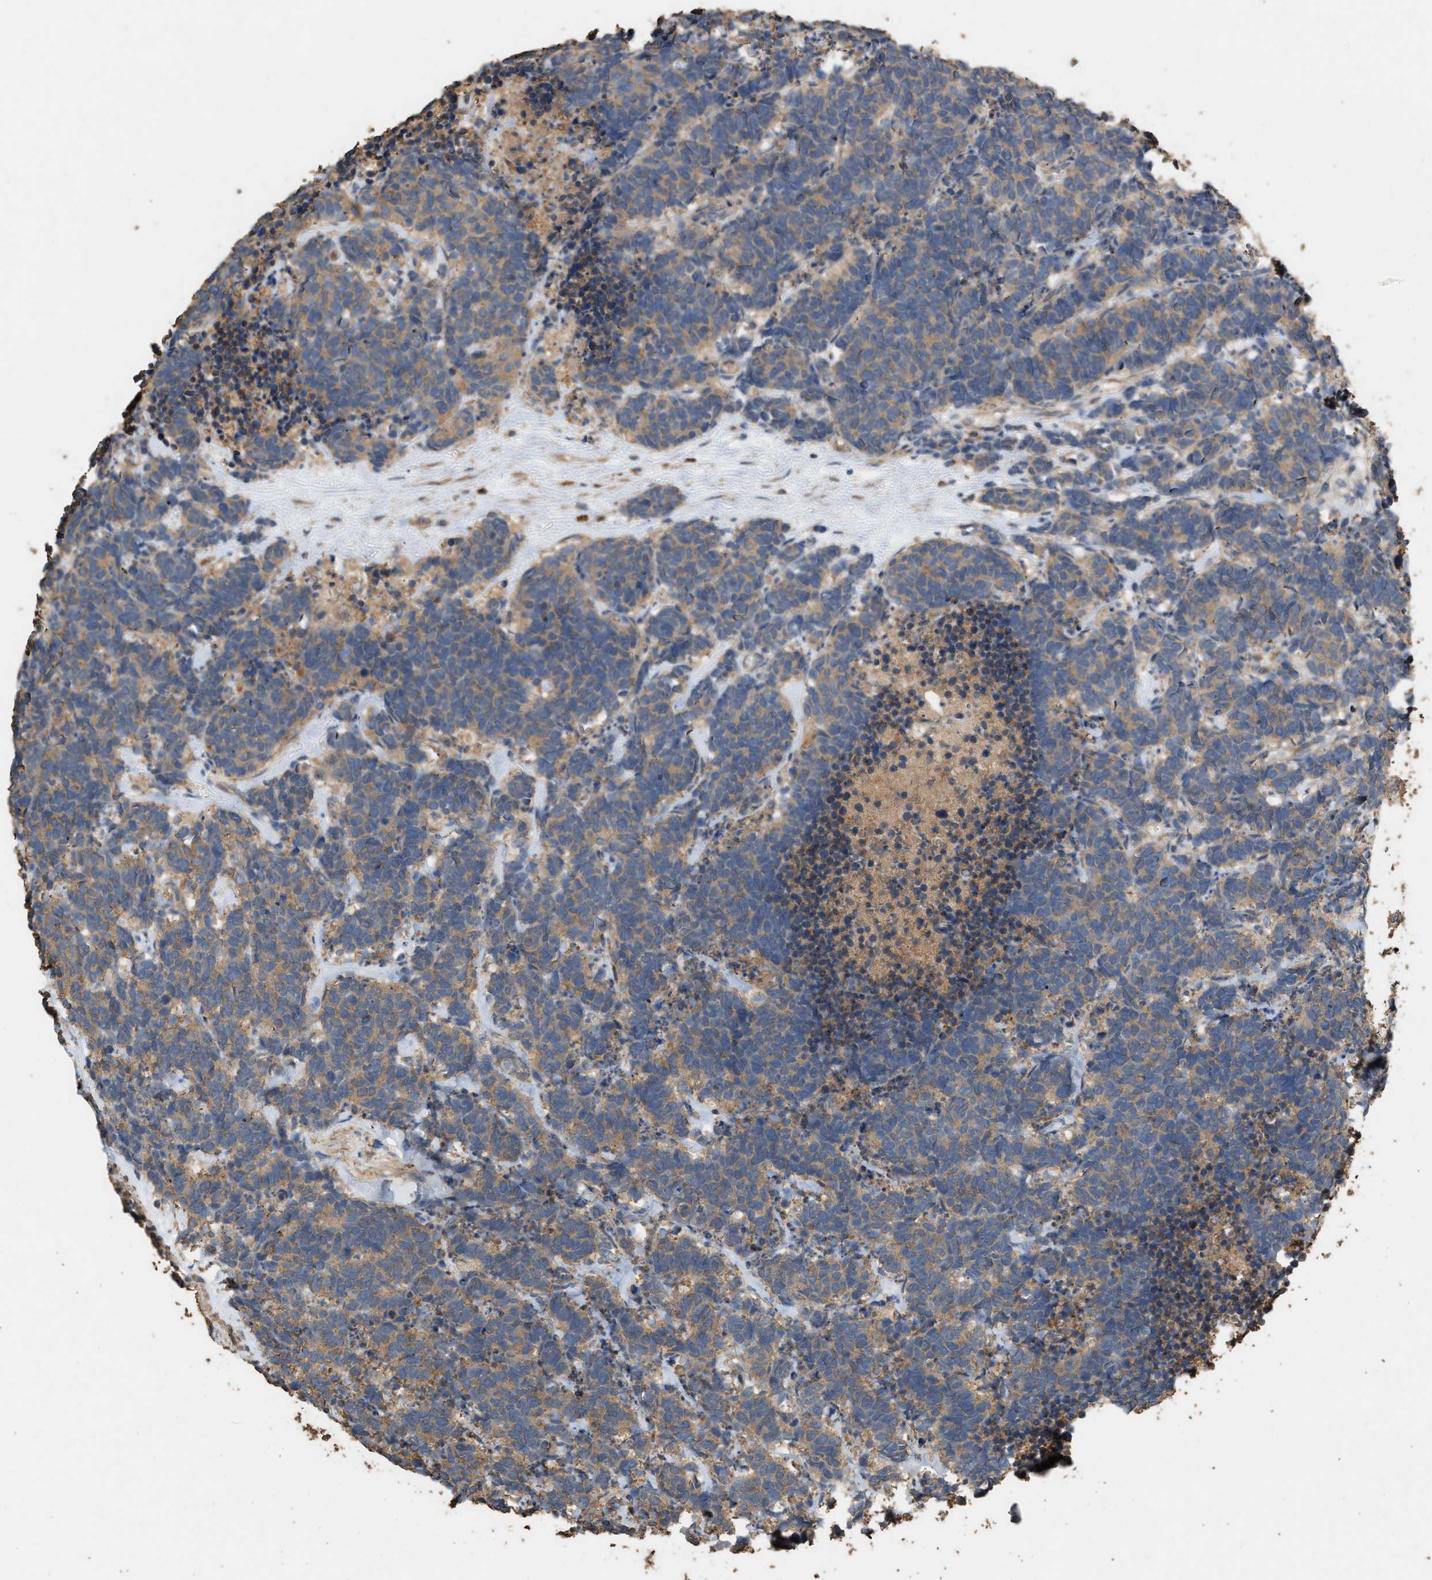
{"staining": {"intensity": "weak", "quantity": ">75%", "location": "cytoplasmic/membranous"}, "tissue": "carcinoid", "cell_type": "Tumor cells", "image_type": "cancer", "snomed": [{"axis": "morphology", "description": "Carcinoma, NOS"}, {"axis": "morphology", "description": "Carcinoid, malignant, NOS"}, {"axis": "topography", "description": "Urinary bladder"}], "caption": "The image displays a brown stain indicating the presence of a protein in the cytoplasmic/membranous of tumor cells in carcinoid.", "gene": "DCAF7", "patient": {"sex": "male", "age": 57}}